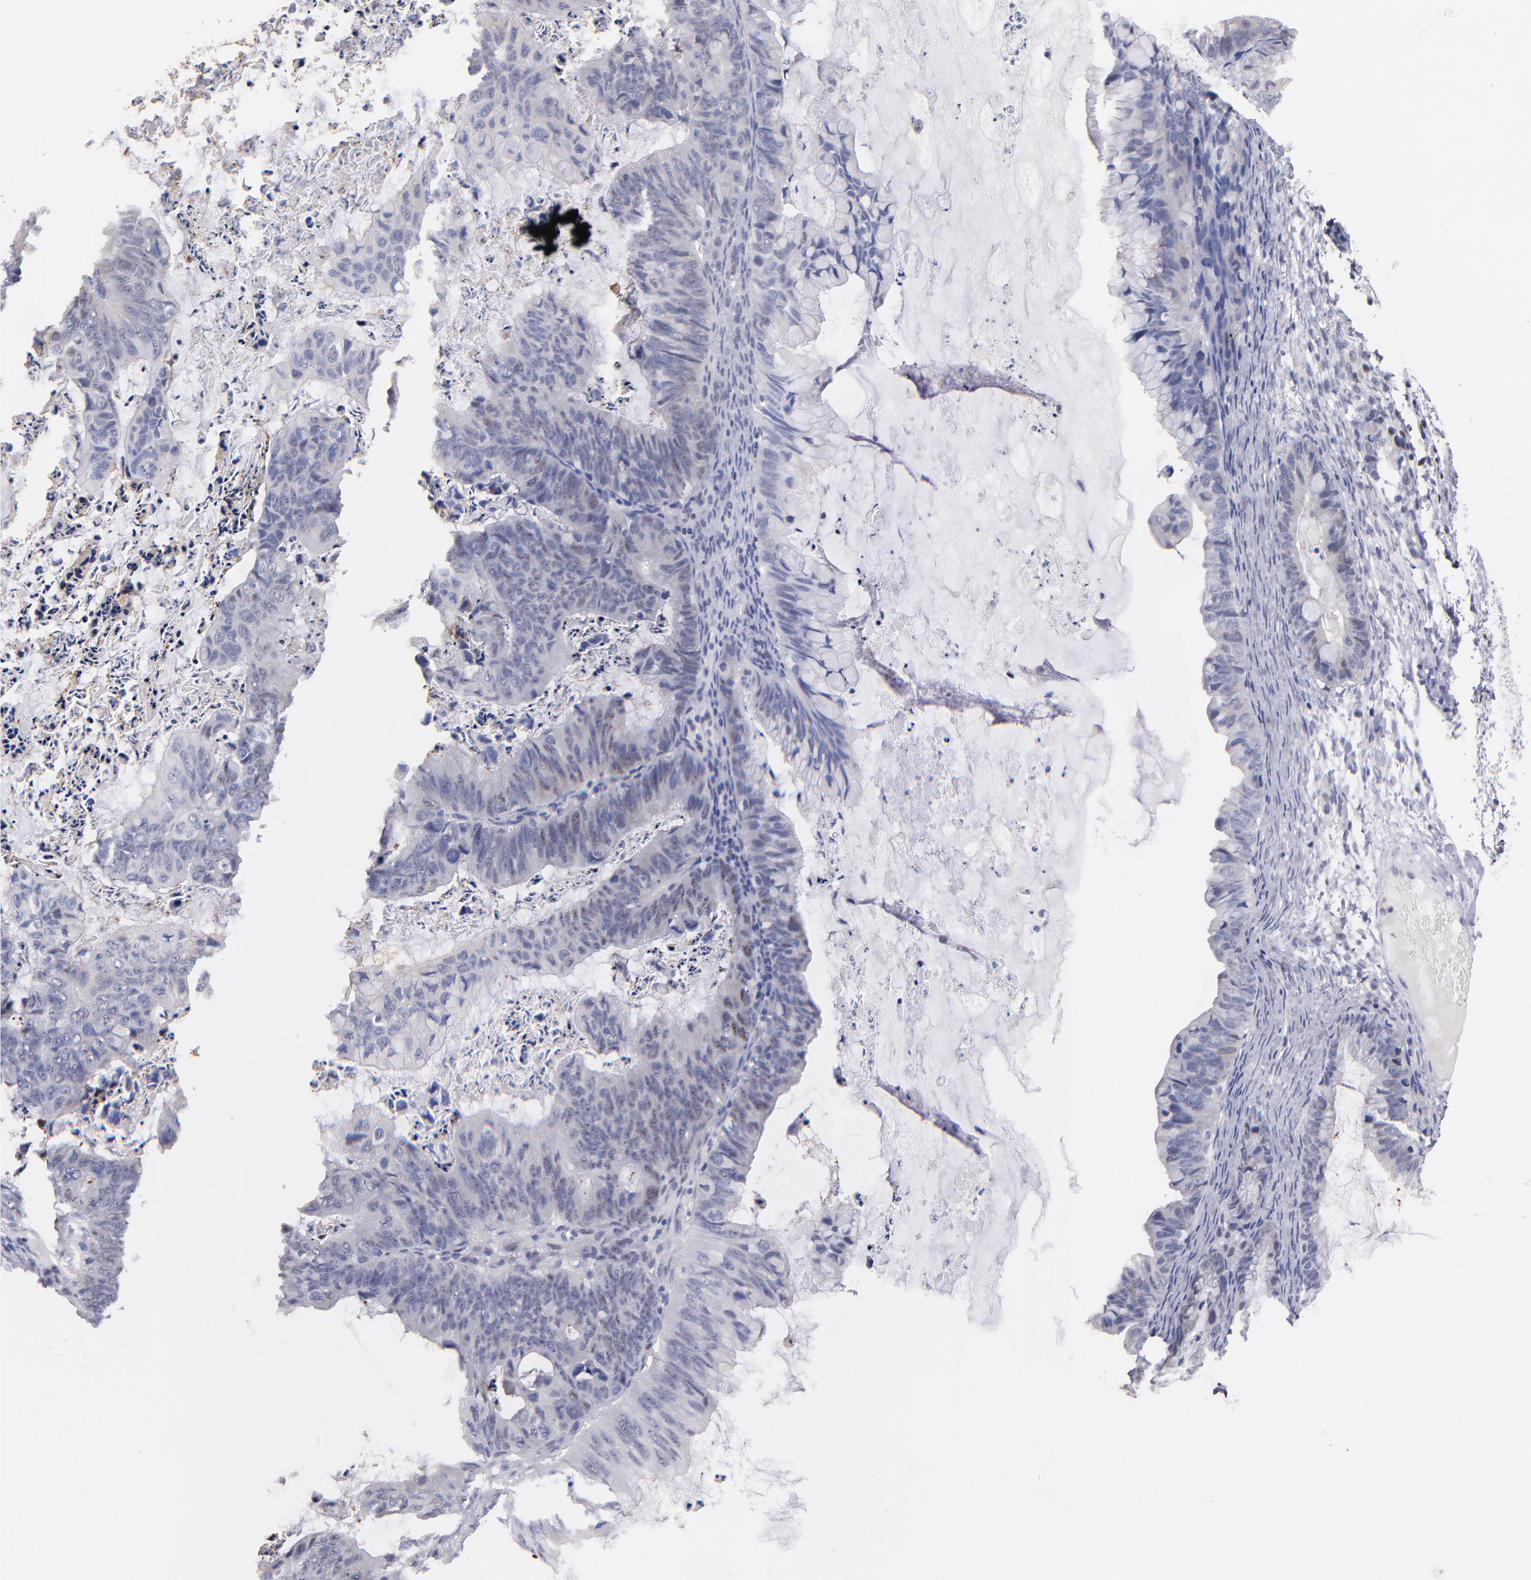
{"staining": {"intensity": "weak", "quantity": "<25%", "location": "nuclear"}, "tissue": "ovarian cancer", "cell_type": "Tumor cells", "image_type": "cancer", "snomed": [{"axis": "morphology", "description": "Cystadenocarcinoma, mucinous, NOS"}, {"axis": "topography", "description": "Ovary"}], "caption": "An image of human mucinous cystadenocarcinoma (ovarian) is negative for staining in tumor cells.", "gene": "RAF1", "patient": {"sex": "female", "age": 36}}